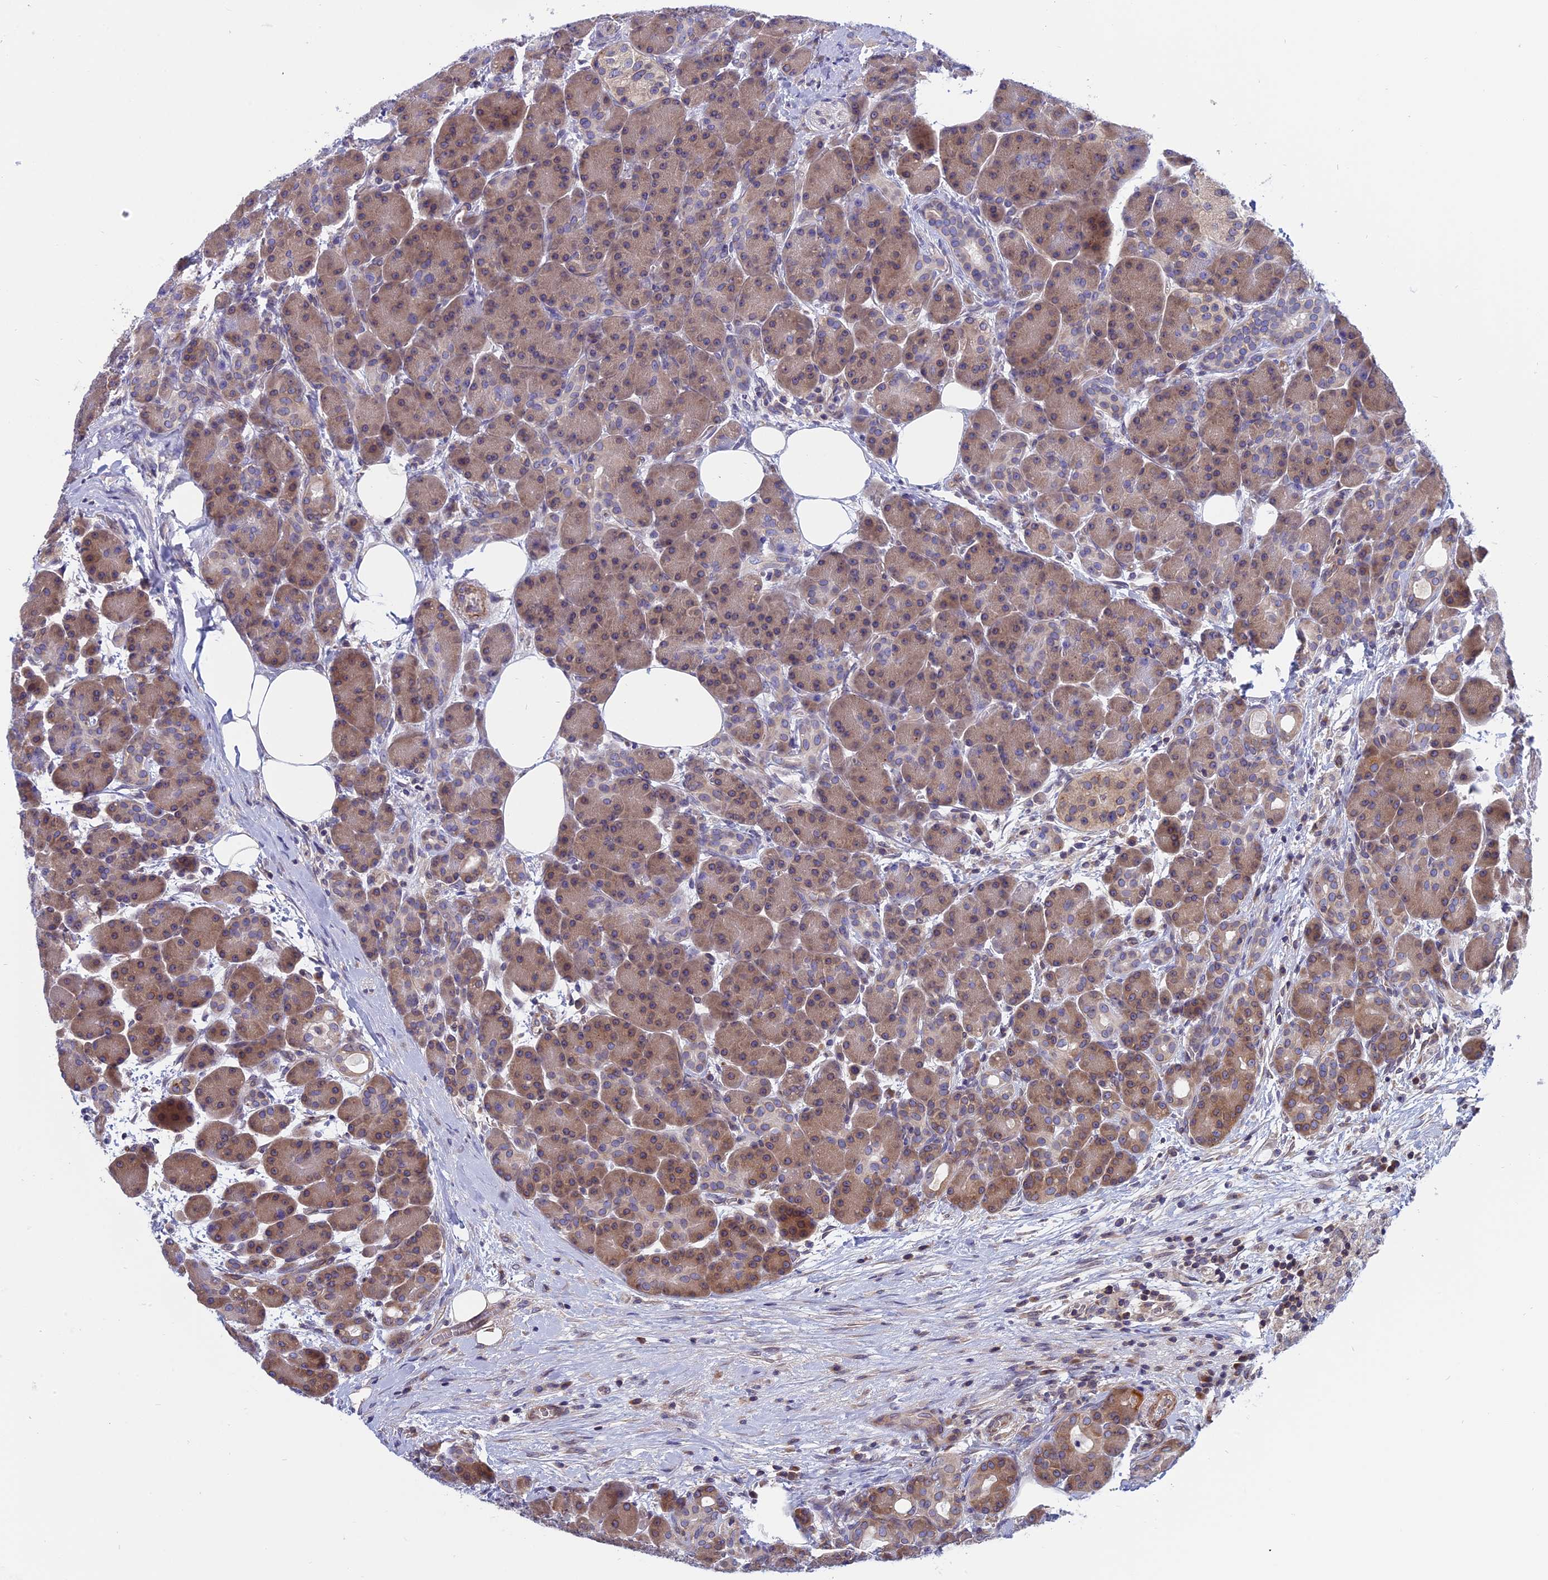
{"staining": {"intensity": "weak", "quantity": "25%-75%", "location": "cytoplasmic/membranous"}, "tissue": "pancreas", "cell_type": "Exocrine glandular cells", "image_type": "normal", "snomed": [{"axis": "morphology", "description": "Normal tissue, NOS"}, {"axis": "topography", "description": "Pancreas"}], "caption": "Unremarkable pancreas was stained to show a protein in brown. There is low levels of weak cytoplasmic/membranous staining in about 25%-75% of exocrine glandular cells.", "gene": "NAA10", "patient": {"sex": "male", "age": 63}}